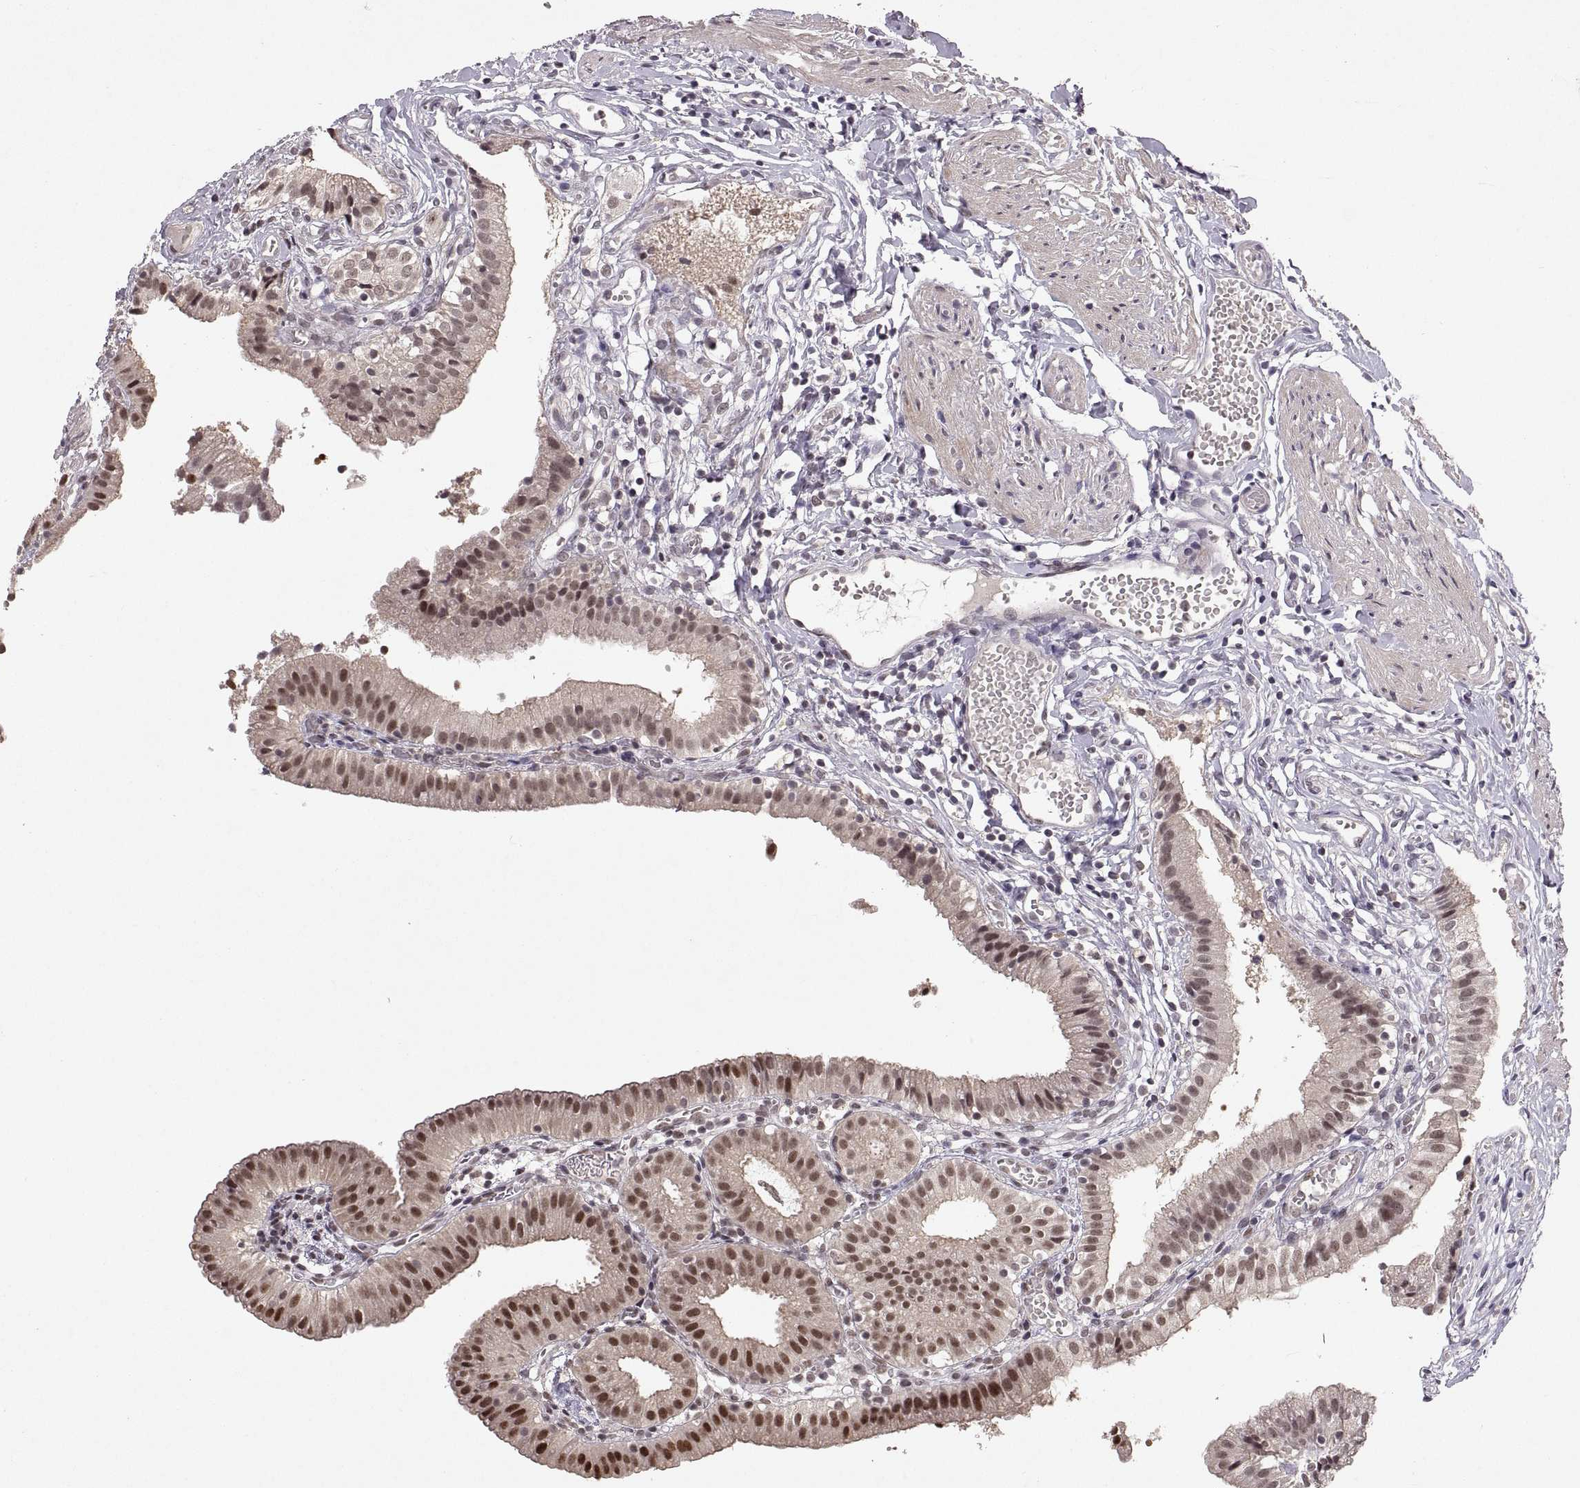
{"staining": {"intensity": "strong", "quantity": ">75%", "location": "nuclear"}, "tissue": "gallbladder", "cell_type": "Glandular cells", "image_type": "normal", "snomed": [{"axis": "morphology", "description": "Normal tissue, NOS"}, {"axis": "topography", "description": "Gallbladder"}], "caption": "The photomicrograph demonstrates a brown stain indicating the presence of a protein in the nuclear of glandular cells in gallbladder.", "gene": "MT1E", "patient": {"sex": "female", "age": 47}}